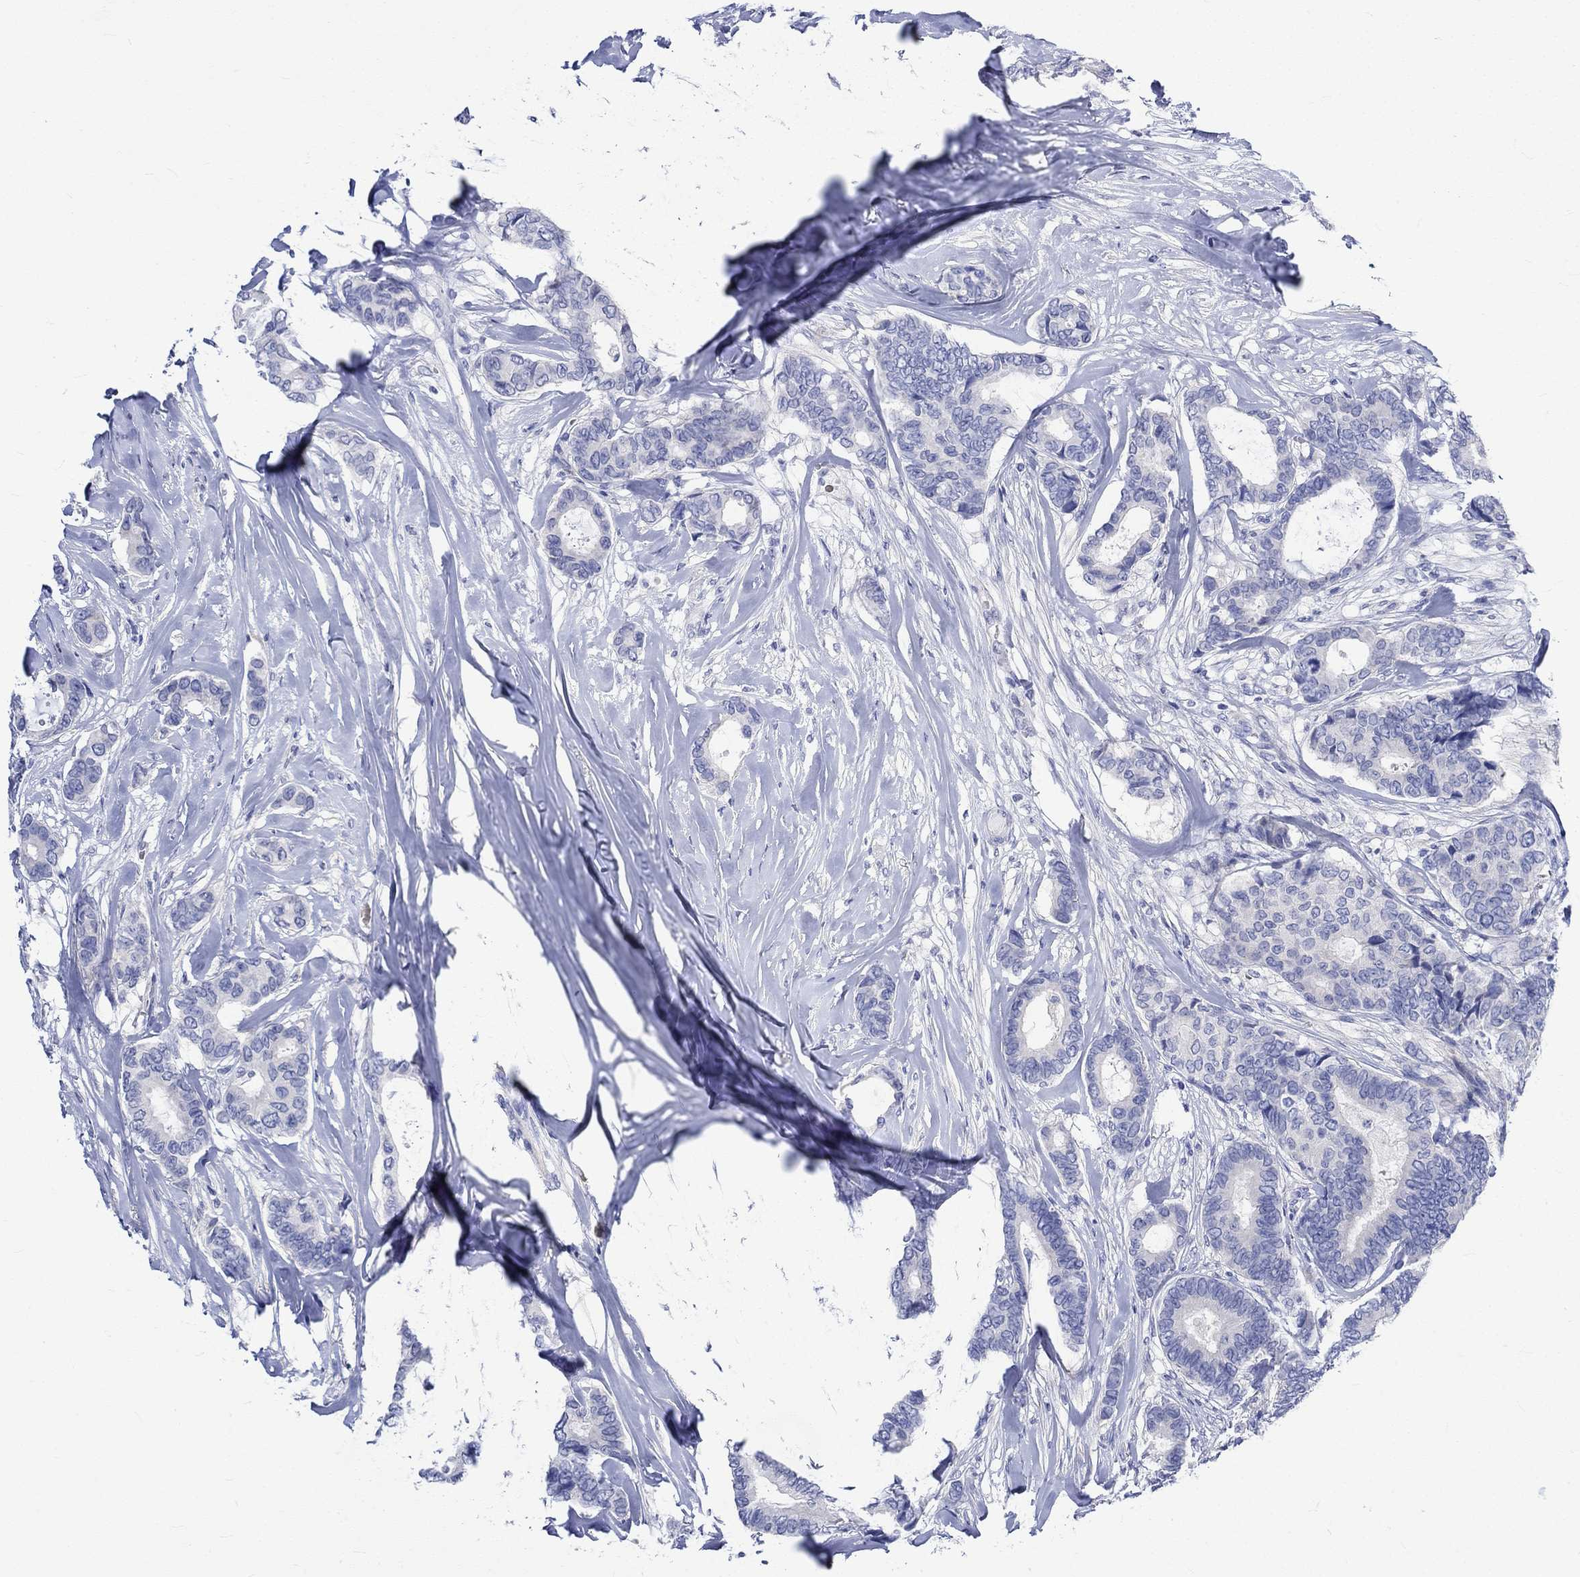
{"staining": {"intensity": "negative", "quantity": "none", "location": "none"}, "tissue": "breast cancer", "cell_type": "Tumor cells", "image_type": "cancer", "snomed": [{"axis": "morphology", "description": "Duct carcinoma"}, {"axis": "topography", "description": "Breast"}], "caption": "Protein analysis of breast intraductal carcinoma reveals no significant expression in tumor cells.", "gene": "NRIP3", "patient": {"sex": "female", "age": 75}}